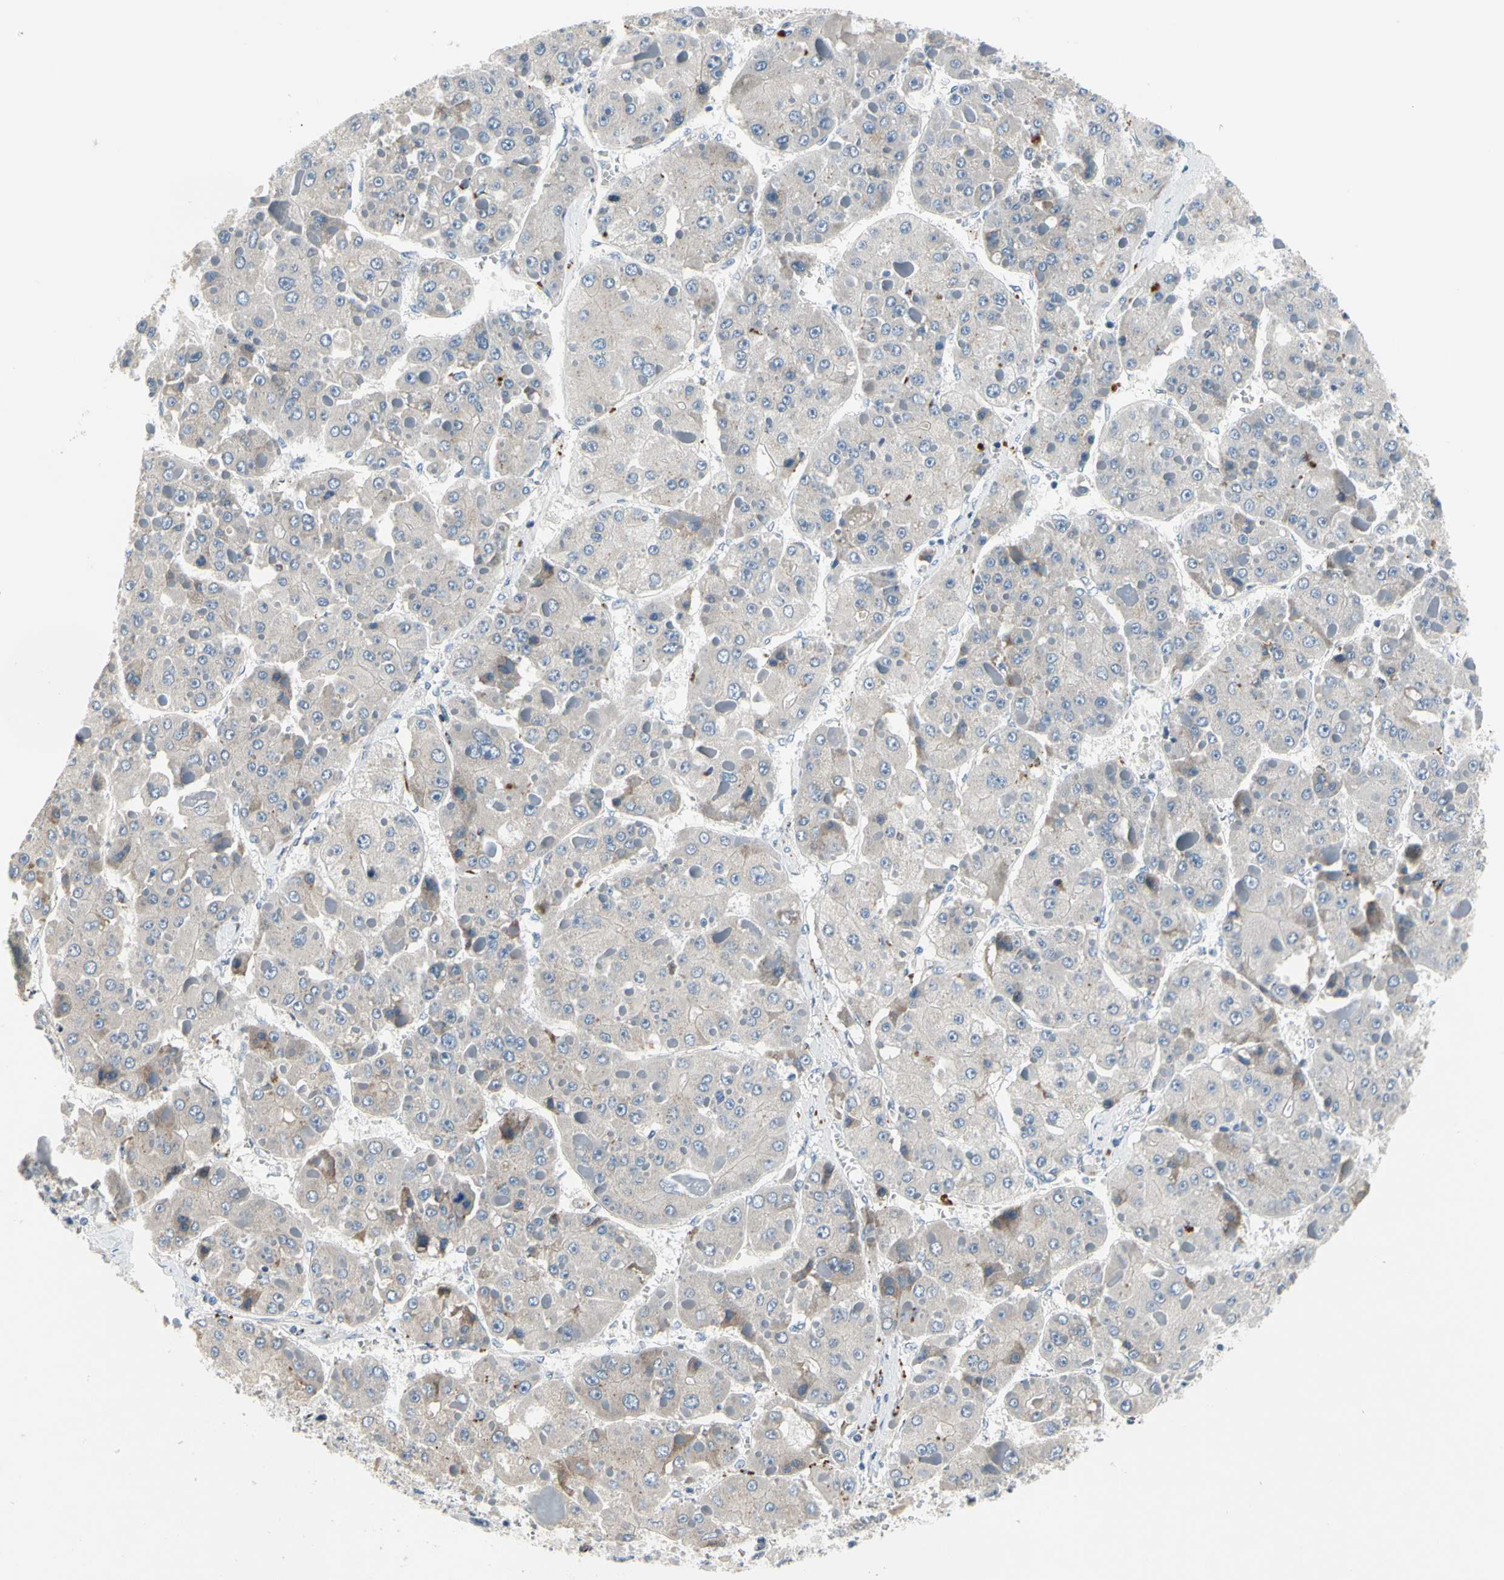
{"staining": {"intensity": "negative", "quantity": "none", "location": "none"}, "tissue": "liver cancer", "cell_type": "Tumor cells", "image_type": "cancer", "snomed": [{"axis": "morphology", "description": "Carcinoma, Hepatocellular, NOS"}, {"axis": "topography", "description": "Liver"}], "caption": "Liver cancer was stained to show a protein in brown. There is no significant expression in tumor cells.", "gene": "NFASC", "patient": {"sex": "female", "age": 73}}